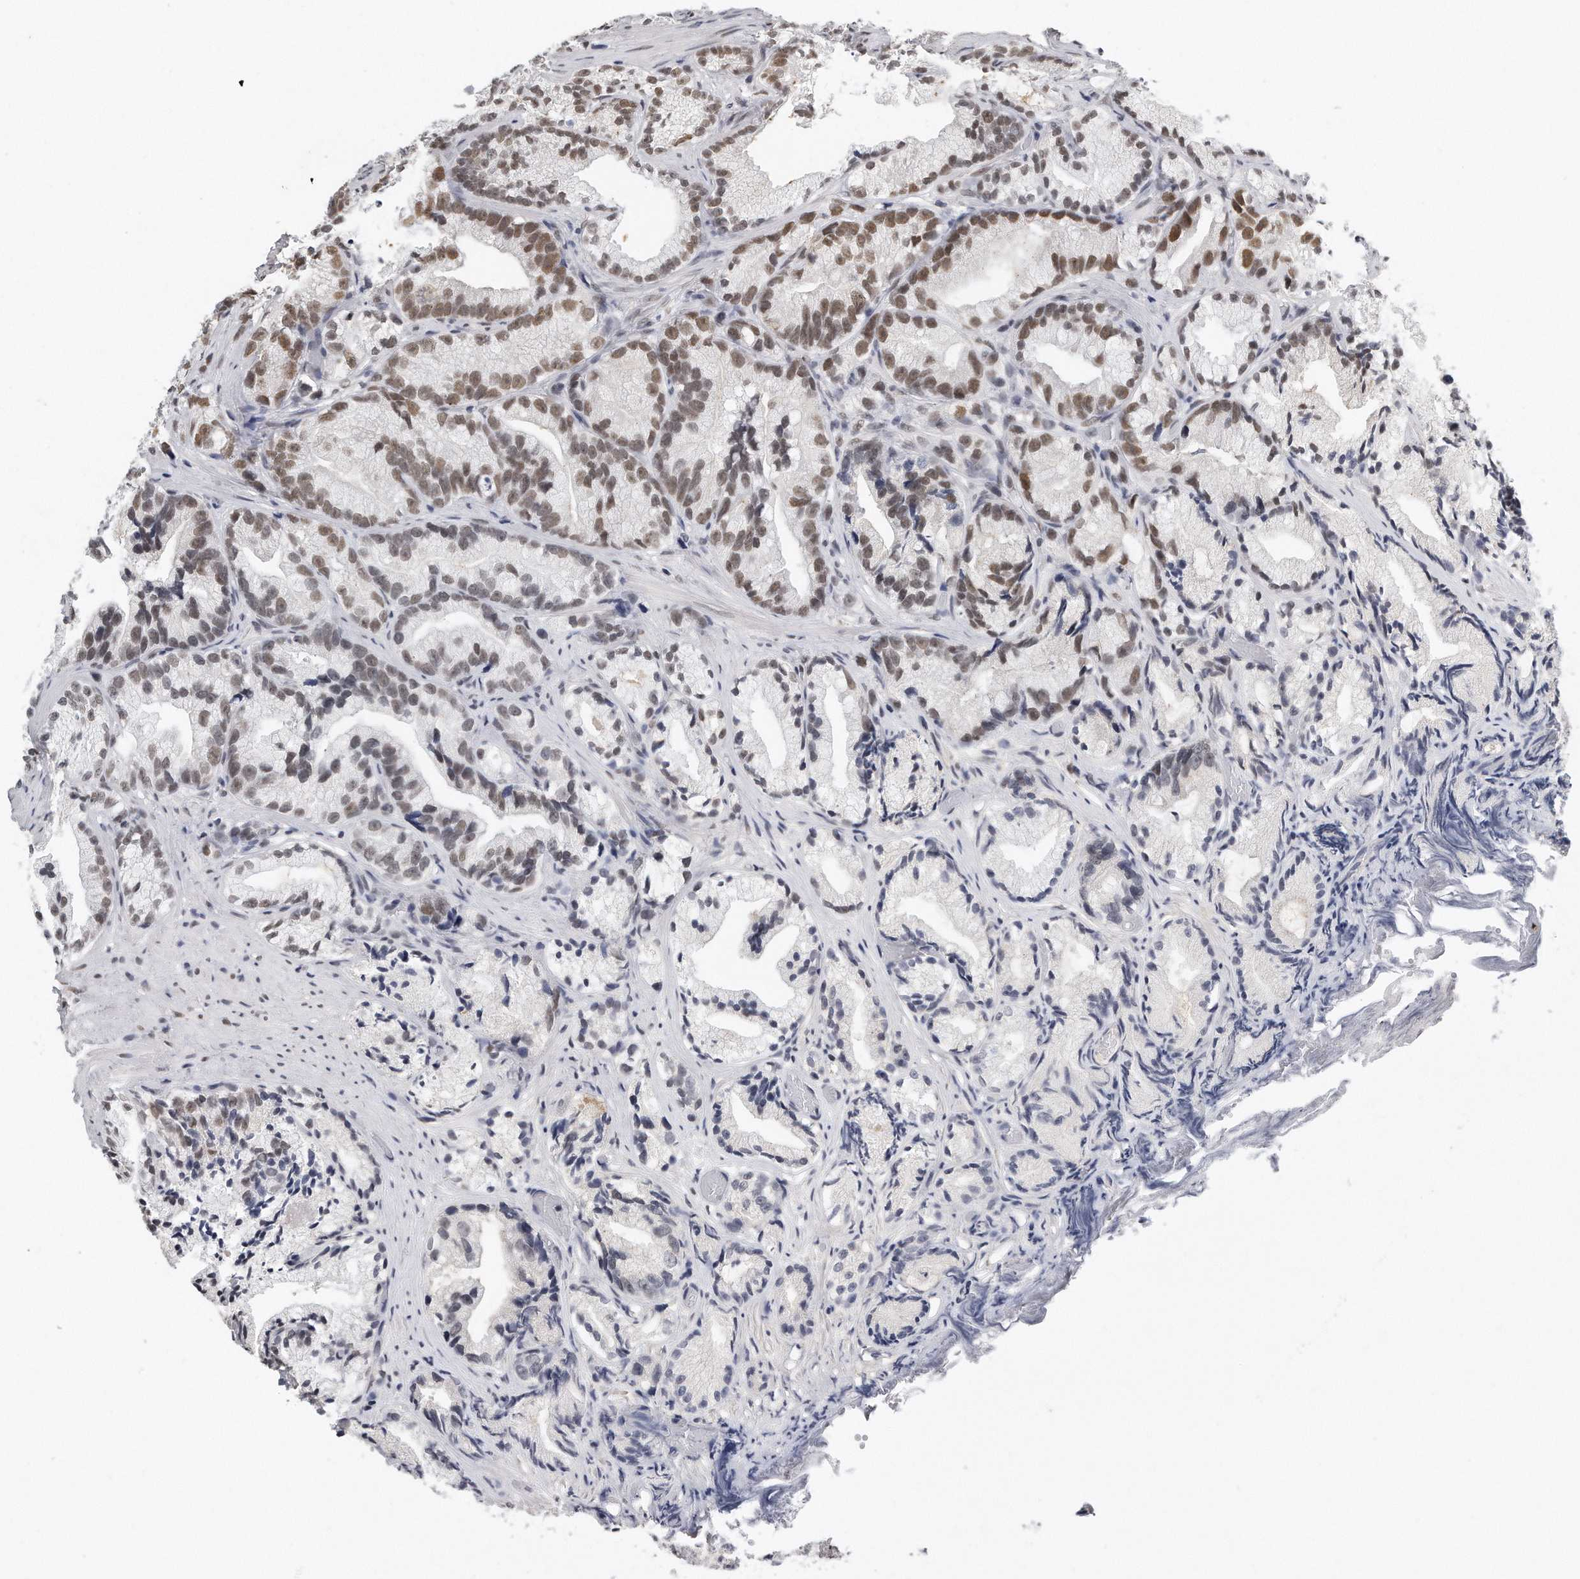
{"staining": {"intensity": "moderate", "quantity": ">75%", "location": "nuclear"}, "tissue": "prostate cancer", "cell_type": "Tumor cells", "image_type": "cancer", "snomed": [{"axis": "morphology", "description": "Adenocarcinoma, Low grade"}, {"axis": "topography", "description": "Prostate"}], "caption": "Protein expression by immunohistochemistry demonstrates moderate nuclear staining in about >75% of tumor cells in prostate low-grade adenocarcinoma.", "gene": "CTBP2", "patient": {"sex": "male", "age": 89}}